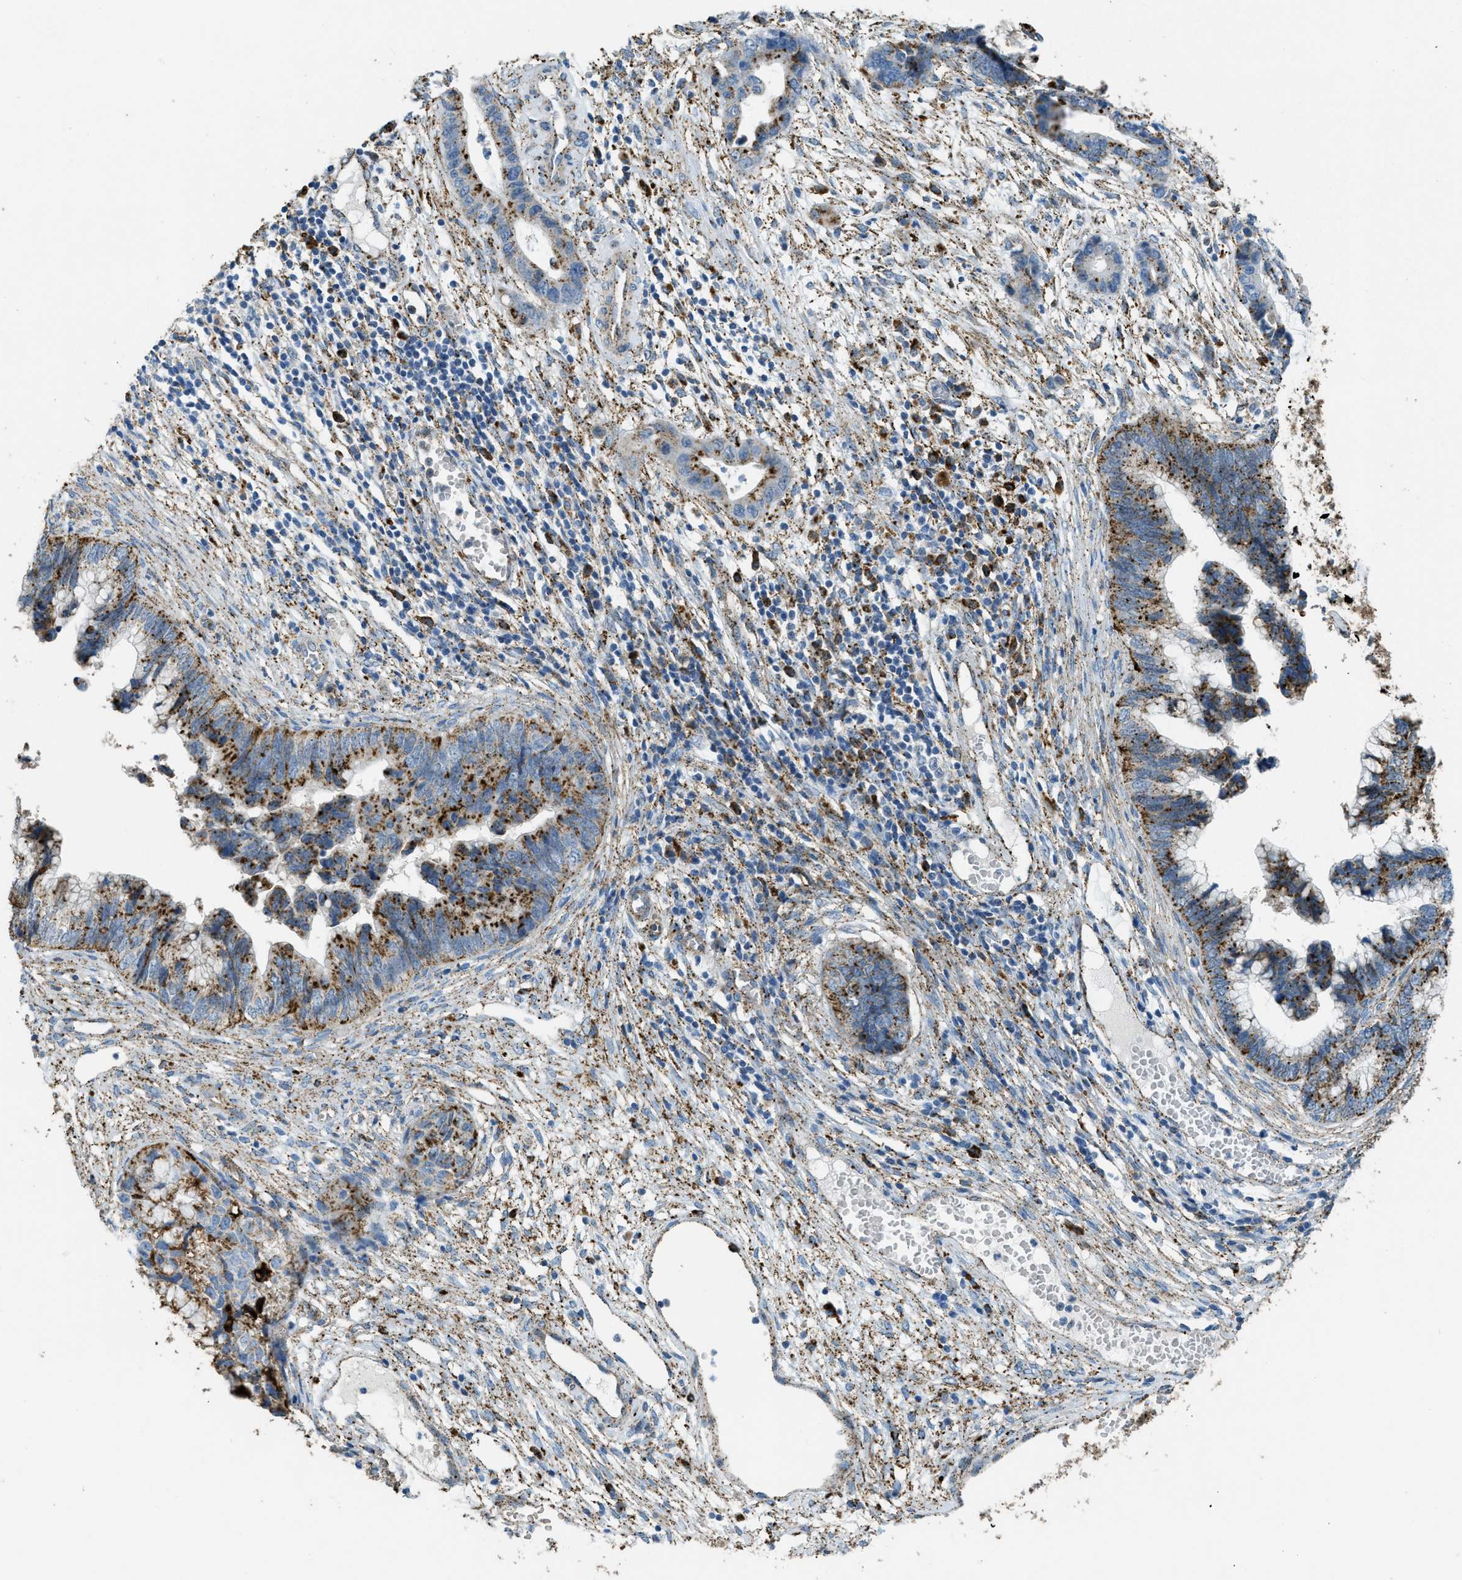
{"staining": {"intensity": "strong", "quantity": ">75%", "location": "cytoplasmic/membranous"}, "tissue": "cervical cancer", "cell_type": "Tumor cells", "image_type": "cancer", "snomed": [{"axis": "morphology", "description": "Adenocarcinoma, NOS"}, {"axis": "topography", "description": "Cervix"}], "caption": "An immunohistochemistry (IHC) histopathology image of tumor tissue is shown. Protein staining in brown labels strong cytoplasmic/membranous positivity in cervical adenocarcinoma within tumor cells.", "gene": "SCARB2", "patient": {"sex": "female", "age": 44}}